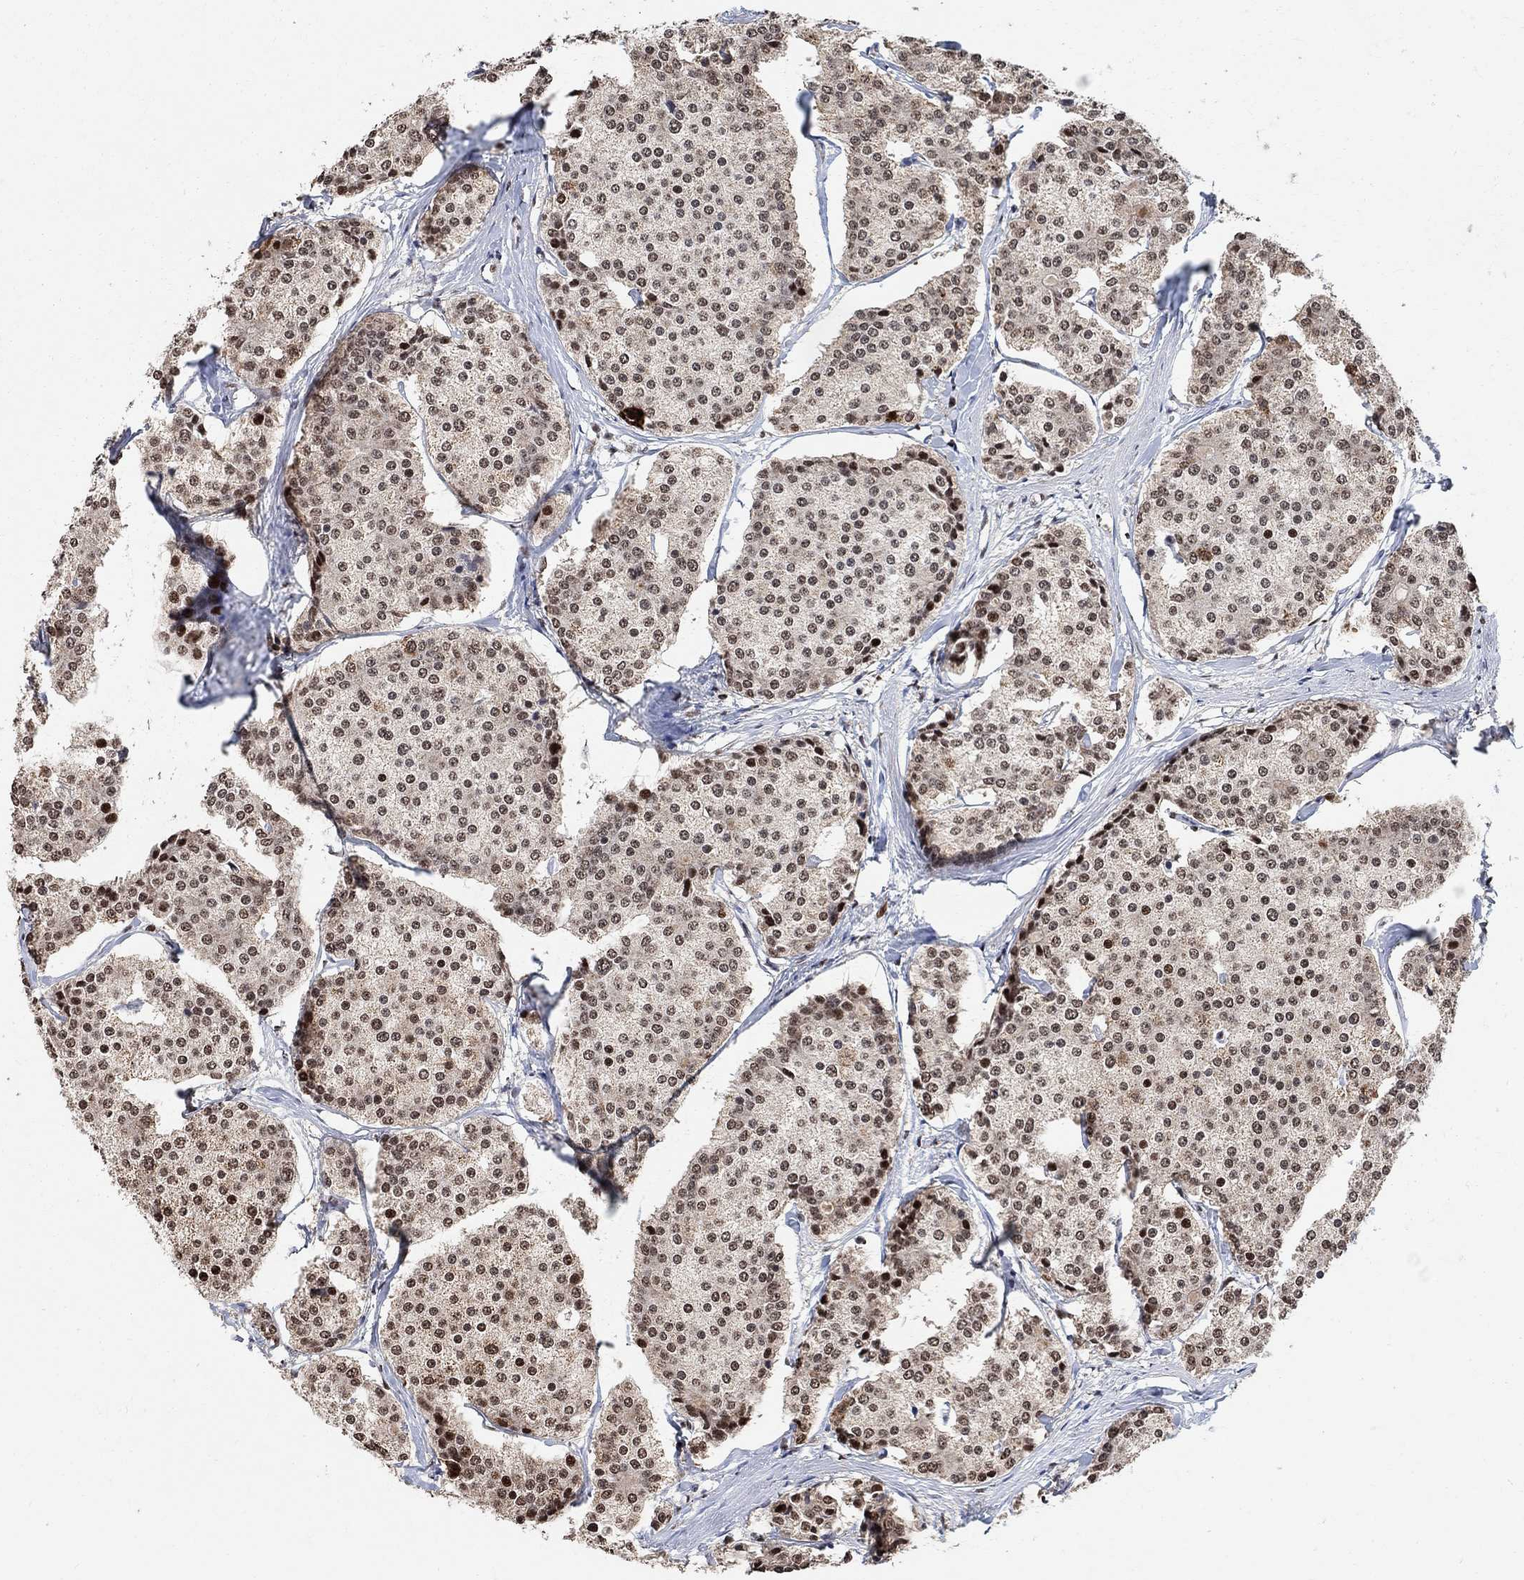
{"staining": {"intensity": "strong", "quantity": "<25%", "location": "nuclear"}, "tissue": "carcinoid", "cell_type": "Tumor cells", "image_type": "cancer", "snomed": [{"axis": "morphology", "description": "Carcinoid, malignant, NOS"}, {"axis": "topography", "description": "Small intestine"}], "caption": "Immunohistochemistry (IHC) (DAB (3,3'-diaminobenzidine)) staining of human malignant carcinoid exhibits strong nuclear protein expression in approximately <25% of tumor cells. (Stains: DAB in brown, nuclei in blue, Microscopy: brightfield microscopy at high magnification).", "gene": "E4F1", "patient": {"sex": "female", "age": 65}}